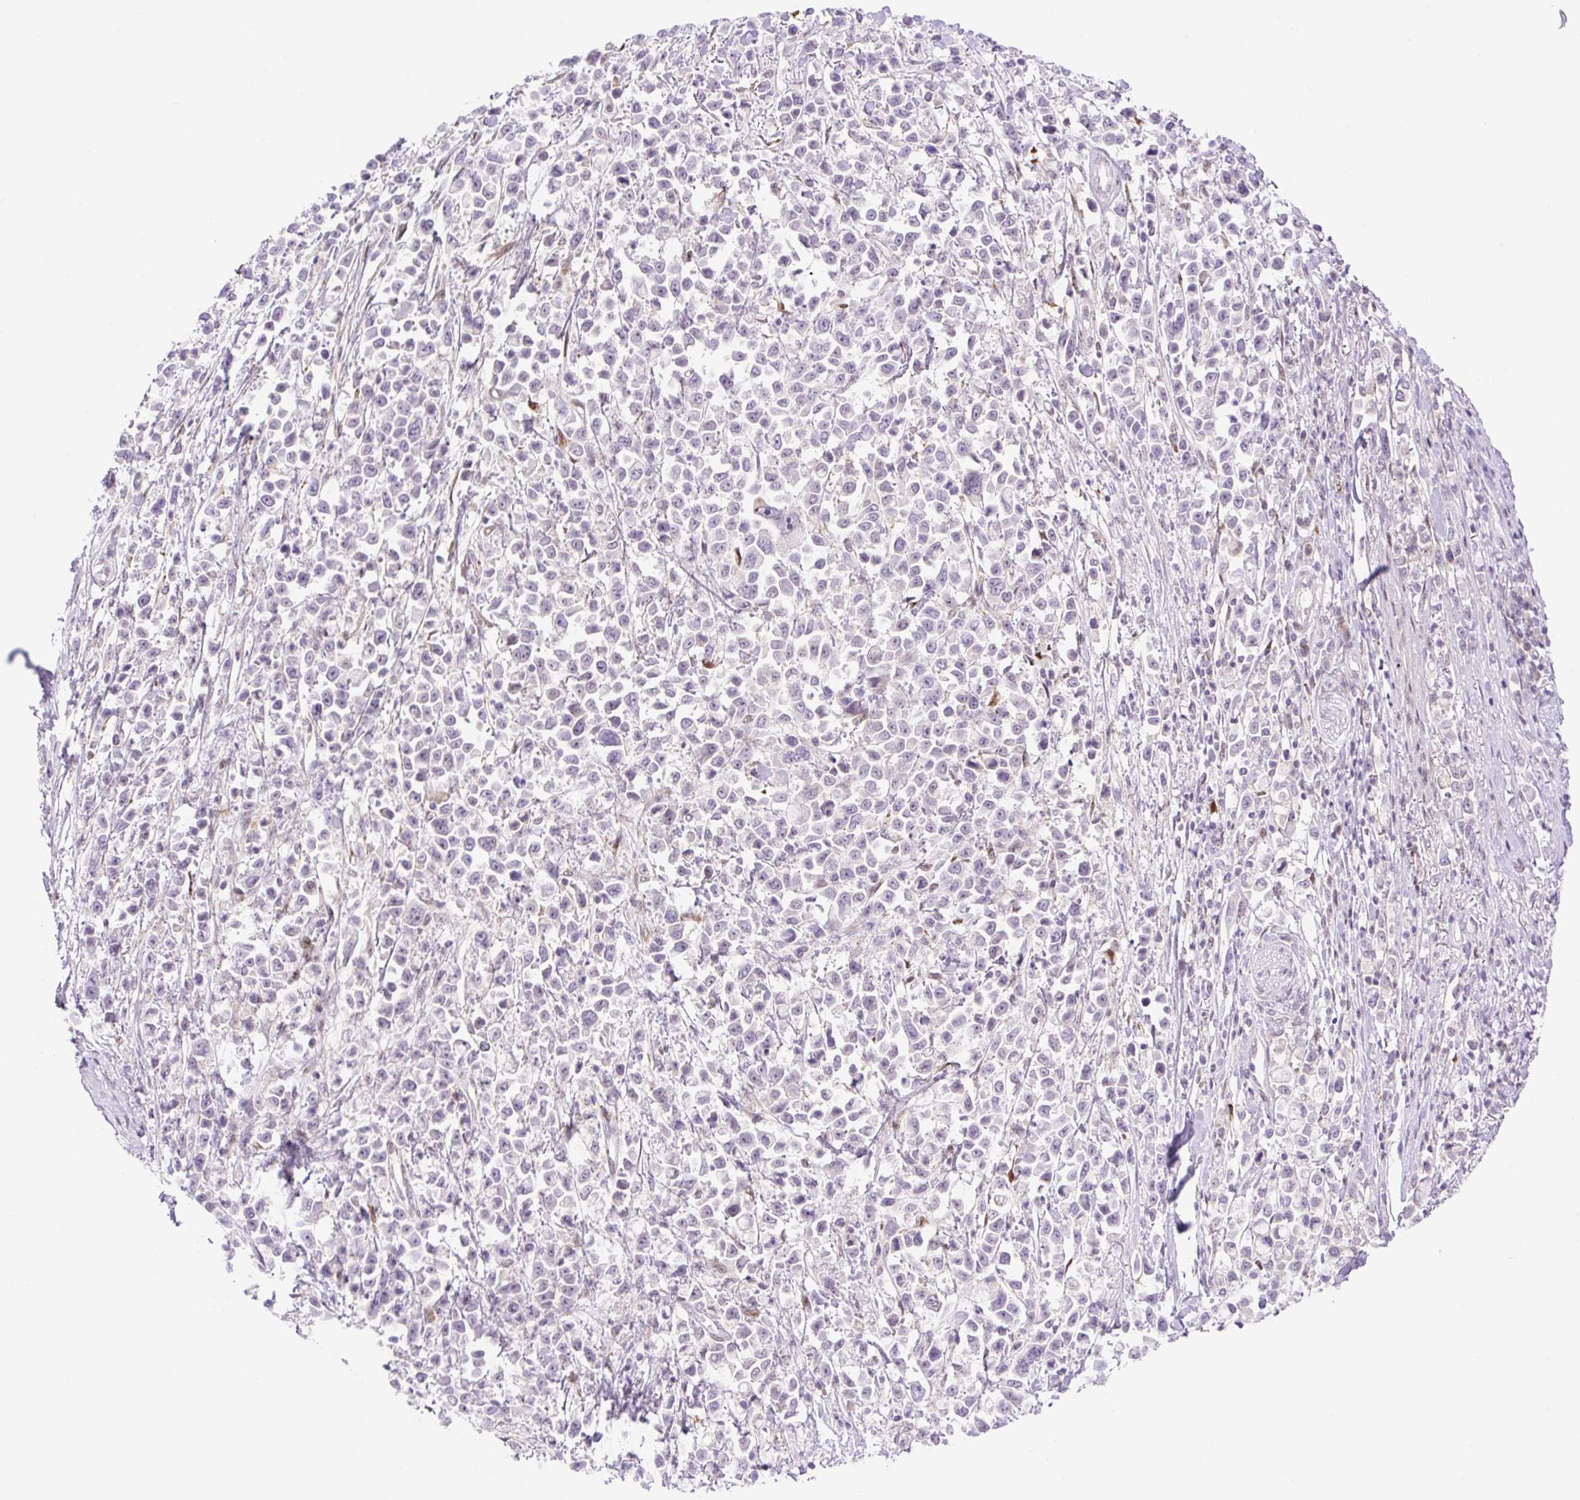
{"staining": {"intensity": "negative", "quantity": "none", "location": "none"}, "tissue": "stomach cancer", "cell_type": "Tumor cells", "image_type": "cancer", "snomed": [{"axis": "morphology", "description": "Adenocarcinoma, NOS"}, {"axis": "topography", "description": "Stomach"}], "caption": "Immunohistochemistry photomicrograph of human stomach cancer stained for a protein (brown), which exhibits no staining in tumor cells. Brightfield microscopy of immunohistochemistry stained with DAB (brown) and hematoxylin (blue), captured at high magnification.", "gene": "ZFP41", "patient": {"sex": "female", "age": 81}}